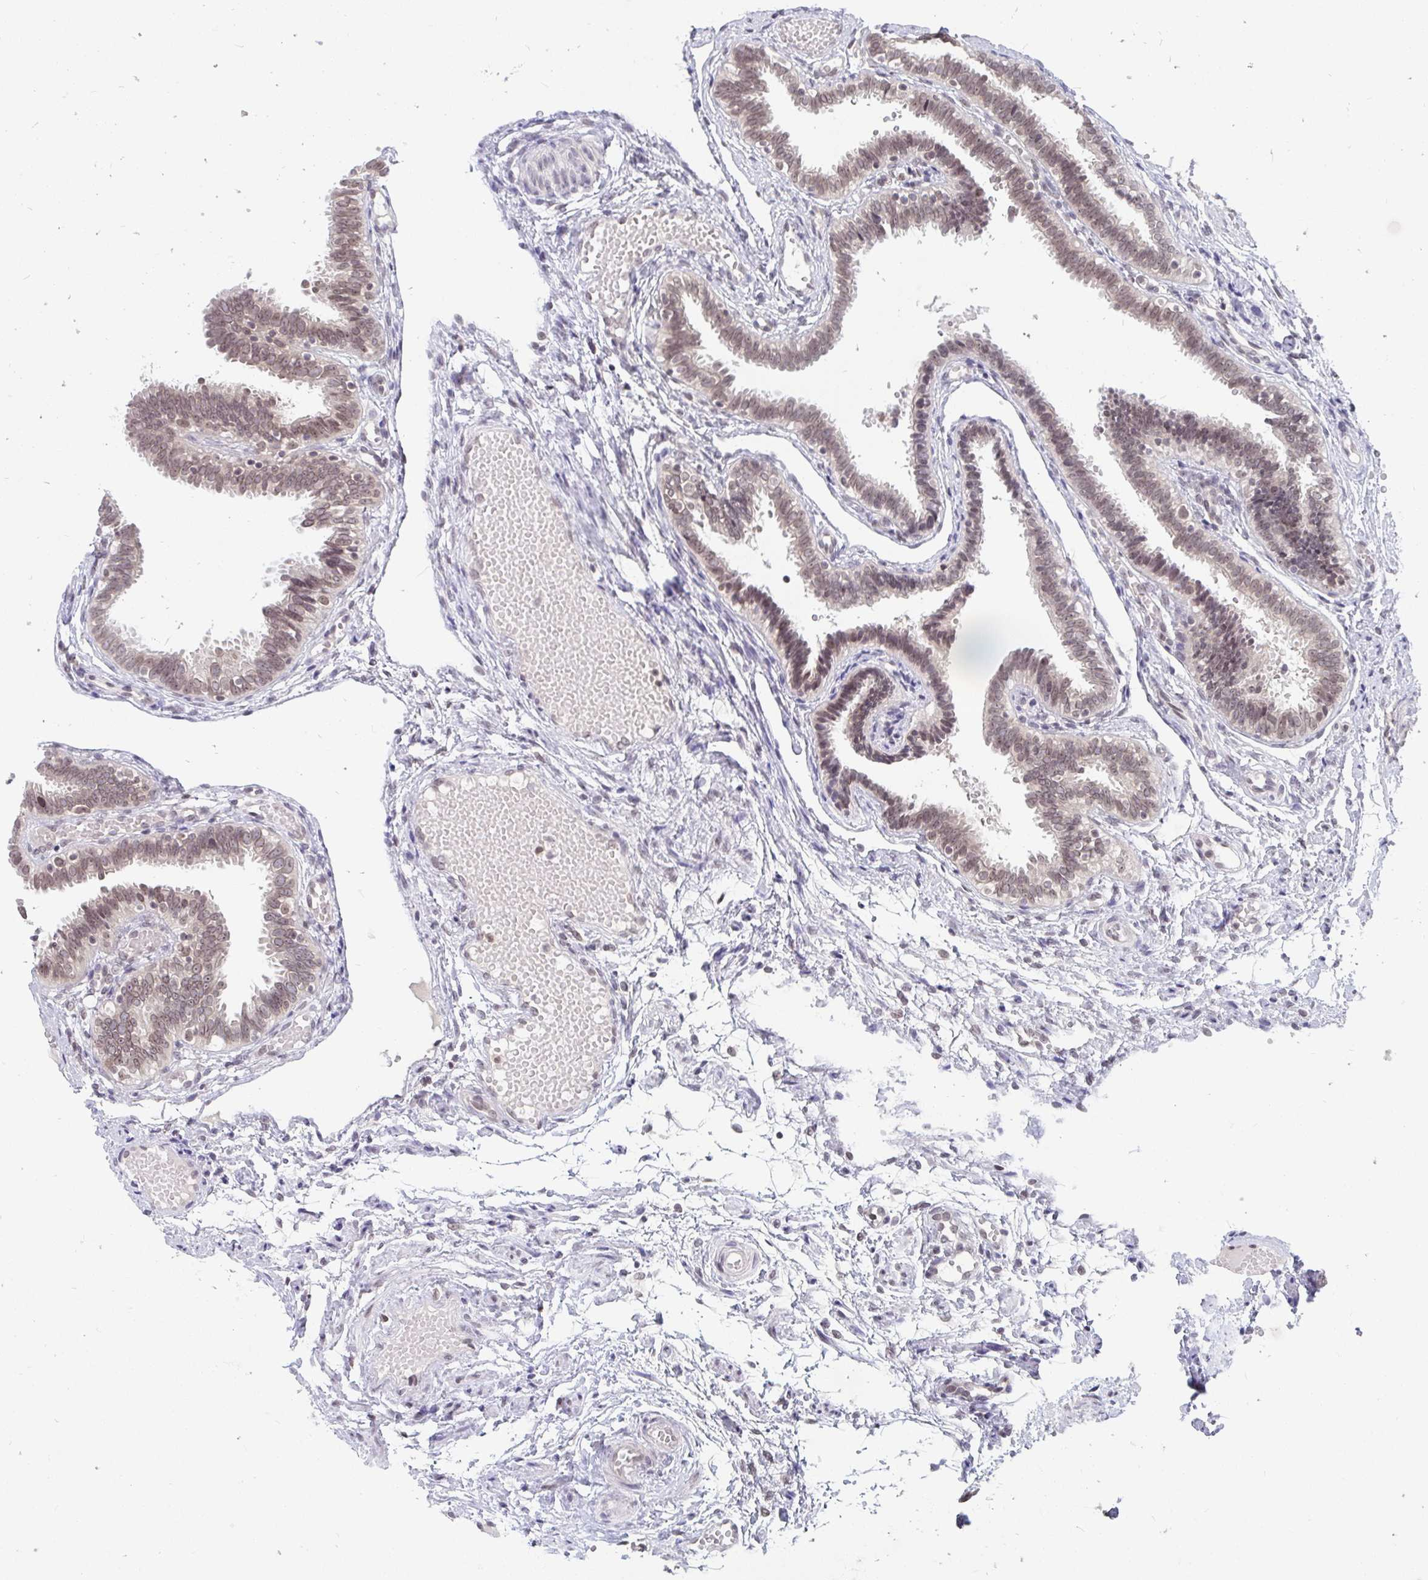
{"staining": {"intensity": "moderate", "quantity": ">75%", "location": "nuclear"}, "tissue": "fallopian tube", "cell_type": "Glandular cells", "image_type": "normal", "snomed": [{"axis": "morphology", "description": "Normal tissue, NOS"}, {"axis": "topography", "description": "Fallopian tube"}], "caption": "Immunohistochemistry staining of normal fallopian tube, which shows medium levels of moderate nuclear expression in approximately >75% of glandular cells indicating moderate nuclear protein staining. The staining was performed using DAB (3,3'-diaminobenzidine) (brown) for protein detection and nuclei were counterstained in hematoxylin (blue).", "gene": "TRIP12", "patient": {"sex": "female", "age": 37}}